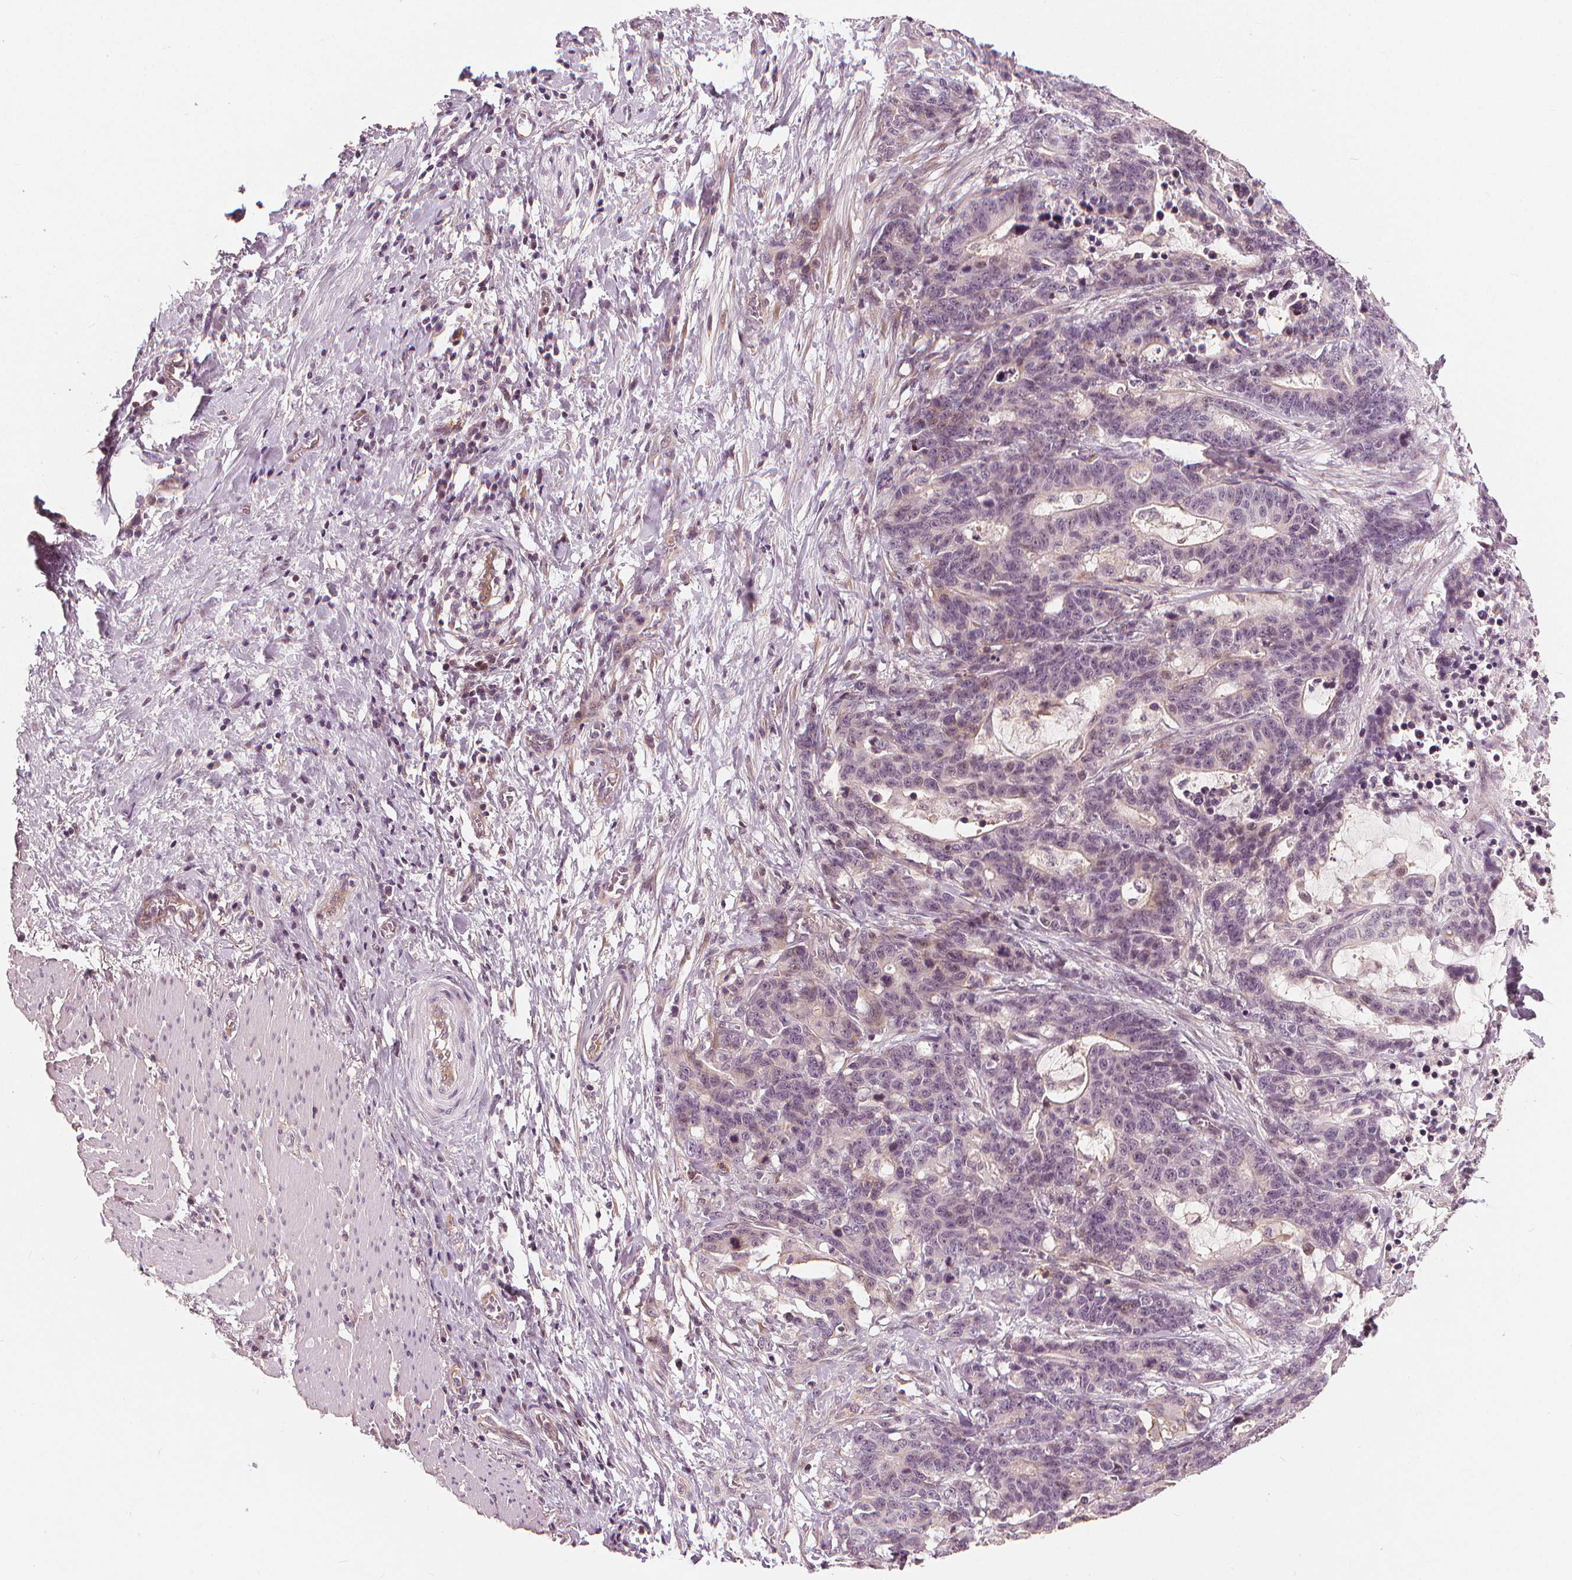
{"staining": {"intensity": "negative", "quantity": "none", "location": "none"}, "tissue": "stomach cancer", "cell_type": "Tumor cells", "image_type": "cancer", "snomed": [{"axis": "morphology", "description": "Normal tissue, NOS"}, {"axis": "morphology", "description": "Adenocarcinoma, NOS"}, {"axis": "topography", "description": "Stomach"}], "caption": "Stomach adenocarcinoma was stained to show a protein in brown. There is no significant expression in tumor cells. (DAB immunohistochemistry visualized using brightfield microscopy, high magnification).", "gene": "SLC34A1", "patient": {"sex": "female", "age": 64}}